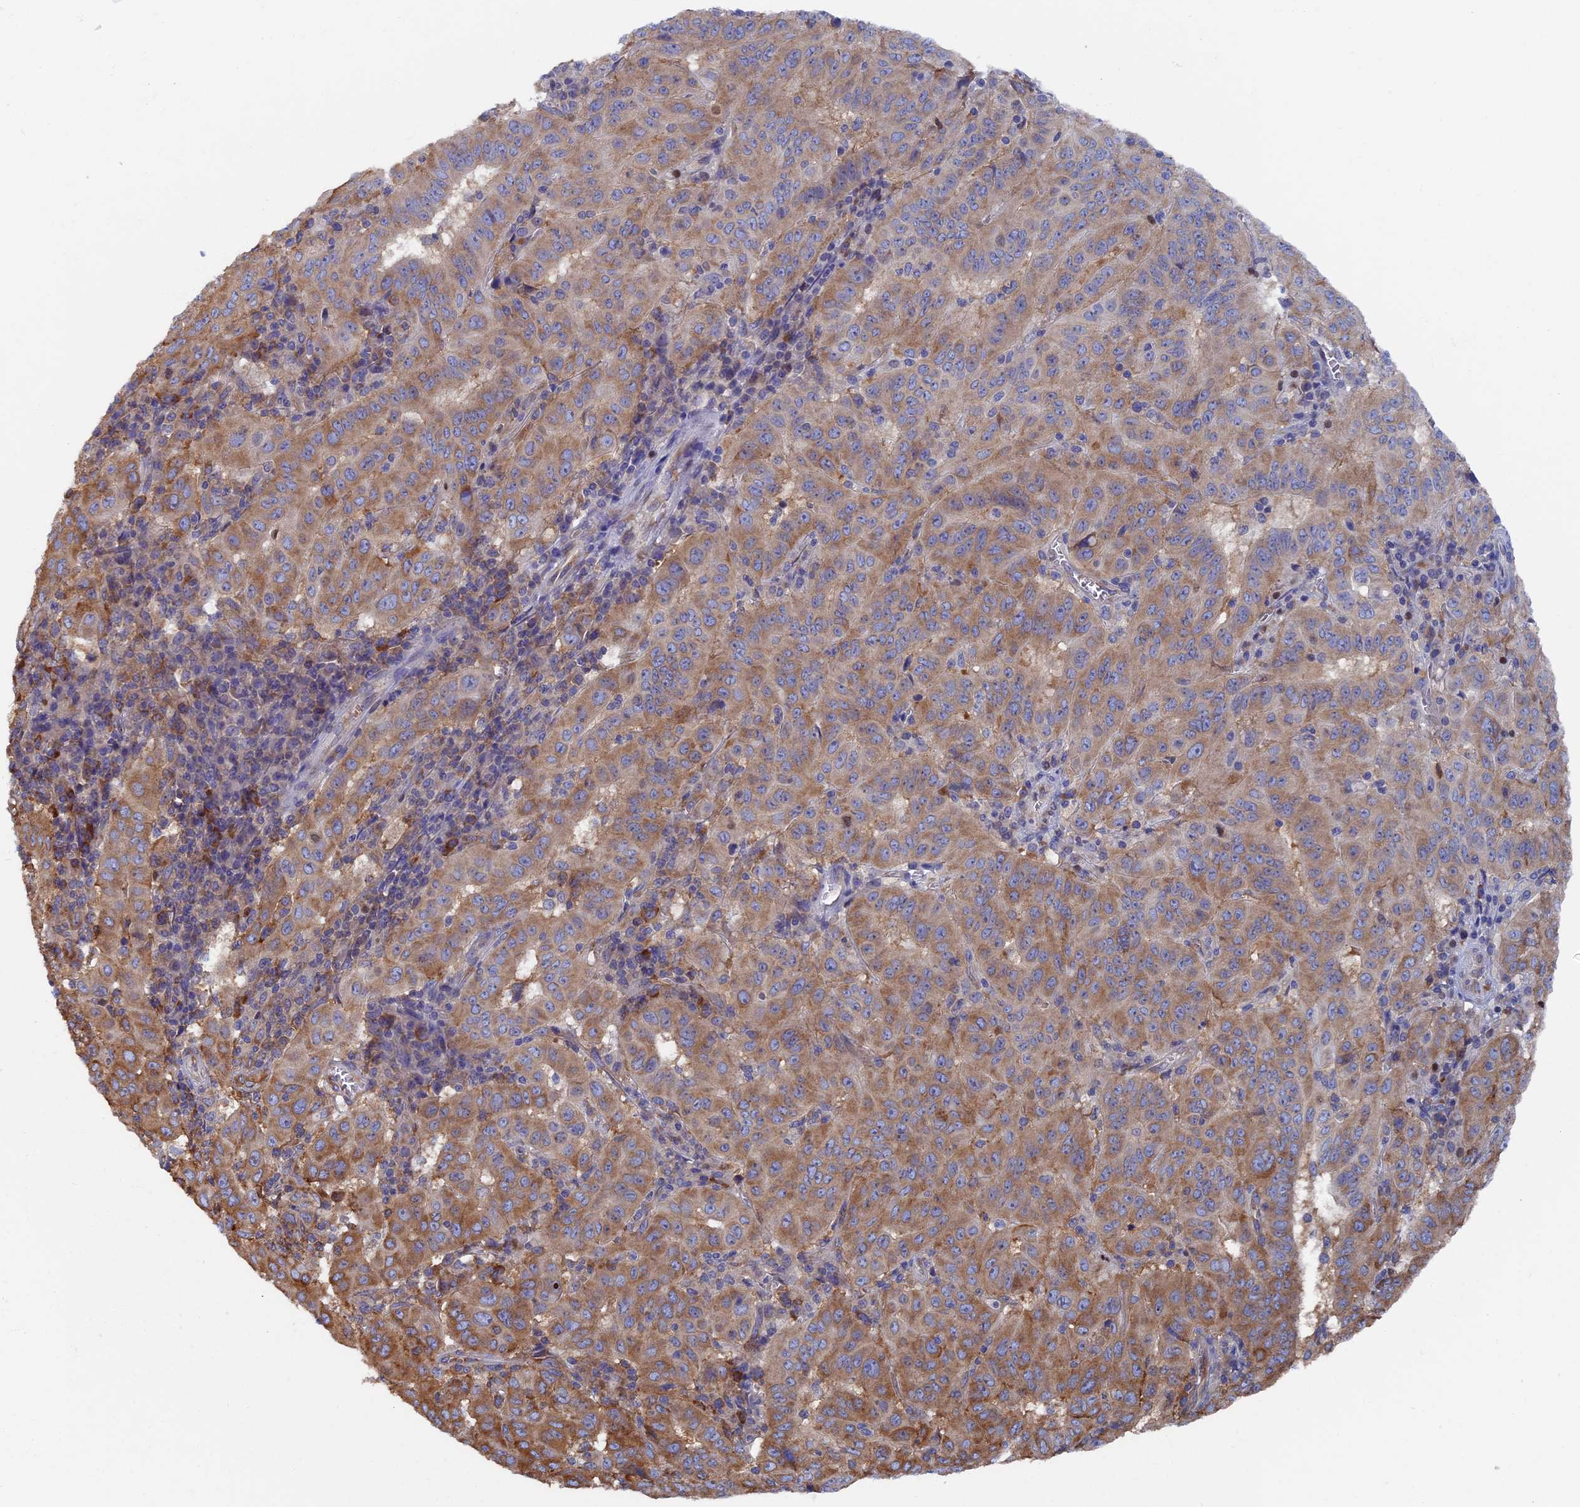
{"staining": {"intensity": "moderate", "quantity": ">75%", "location": "cytoplasmic/membranous"}, "tissue": "pancreatic cancer", "cell_type": "Tumor cells", "image_type": "cancer", "snomed": [{"axis": "morphology", "description": "Adenocarcinoma, NOS"}, {"axis": "topography", "description": "Pancreas"}], "caption": "Human pancreatic cancer stained with a brown dye displays moderate cytoplasmic/membranous positive expression in about >75% of tumor cells.", "gene": "YBX1", "patient": {"sex": "male", "age": 63}}